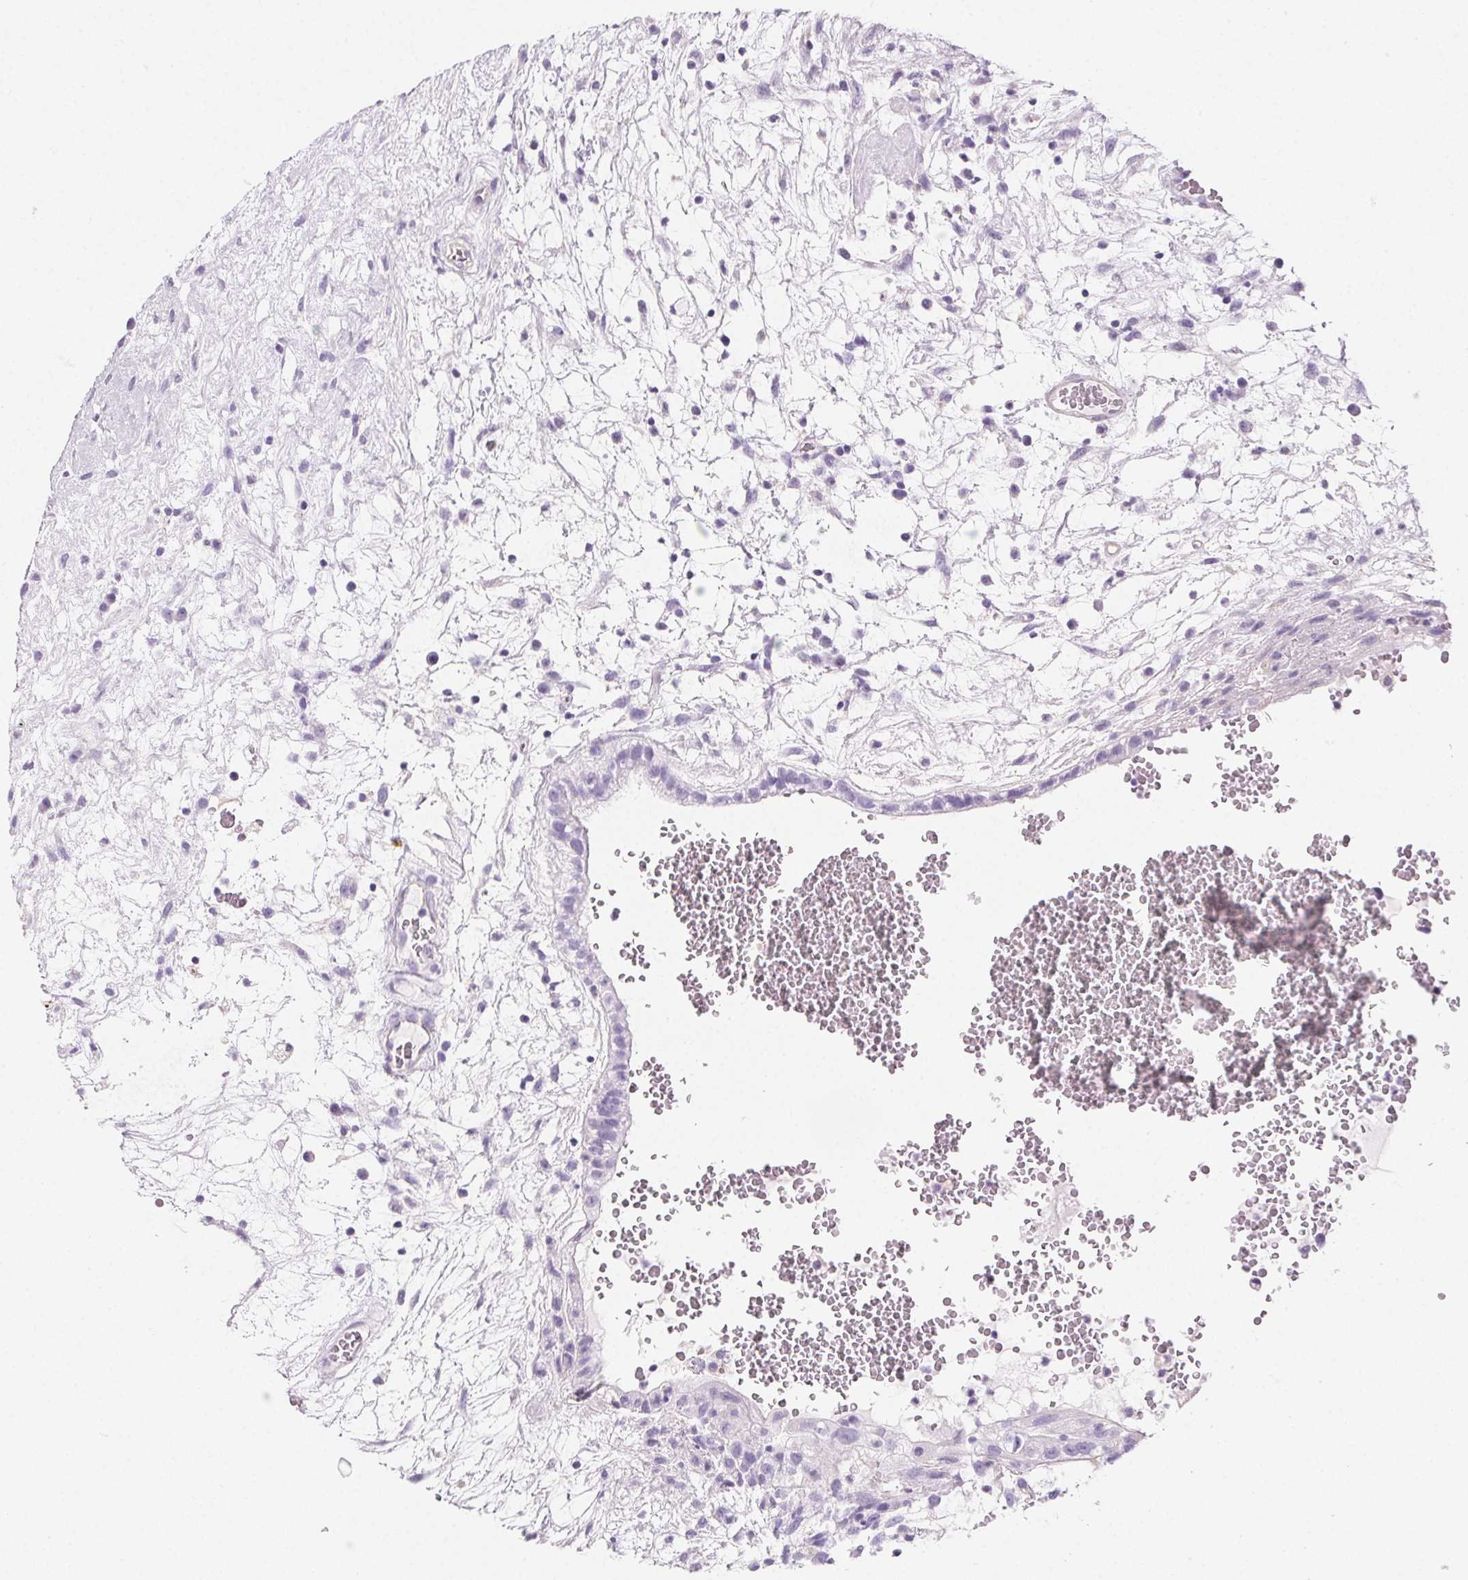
{"staining": {"intensity": "negative", "quantity": "none", "location": "none"}, "tissue": "testis cancer", "cell_type": "Tumor cells", "image_type": "cancer", "snomed": [{"axis": "morphology", "description": "Normal tissue, NOS"}, {"axis": "morphology", "description": "Carcinoma, Embryonal, NOS"}, {"axis": "topography", "description": "Testis"}], "caption": "High power microscopy image of an immunohistochemistry micrograph of testis cancer, revealing no significant positivity in tumor cells.", "gene": "PRSS3", "patient": {"sex": "male", "age": 32}}